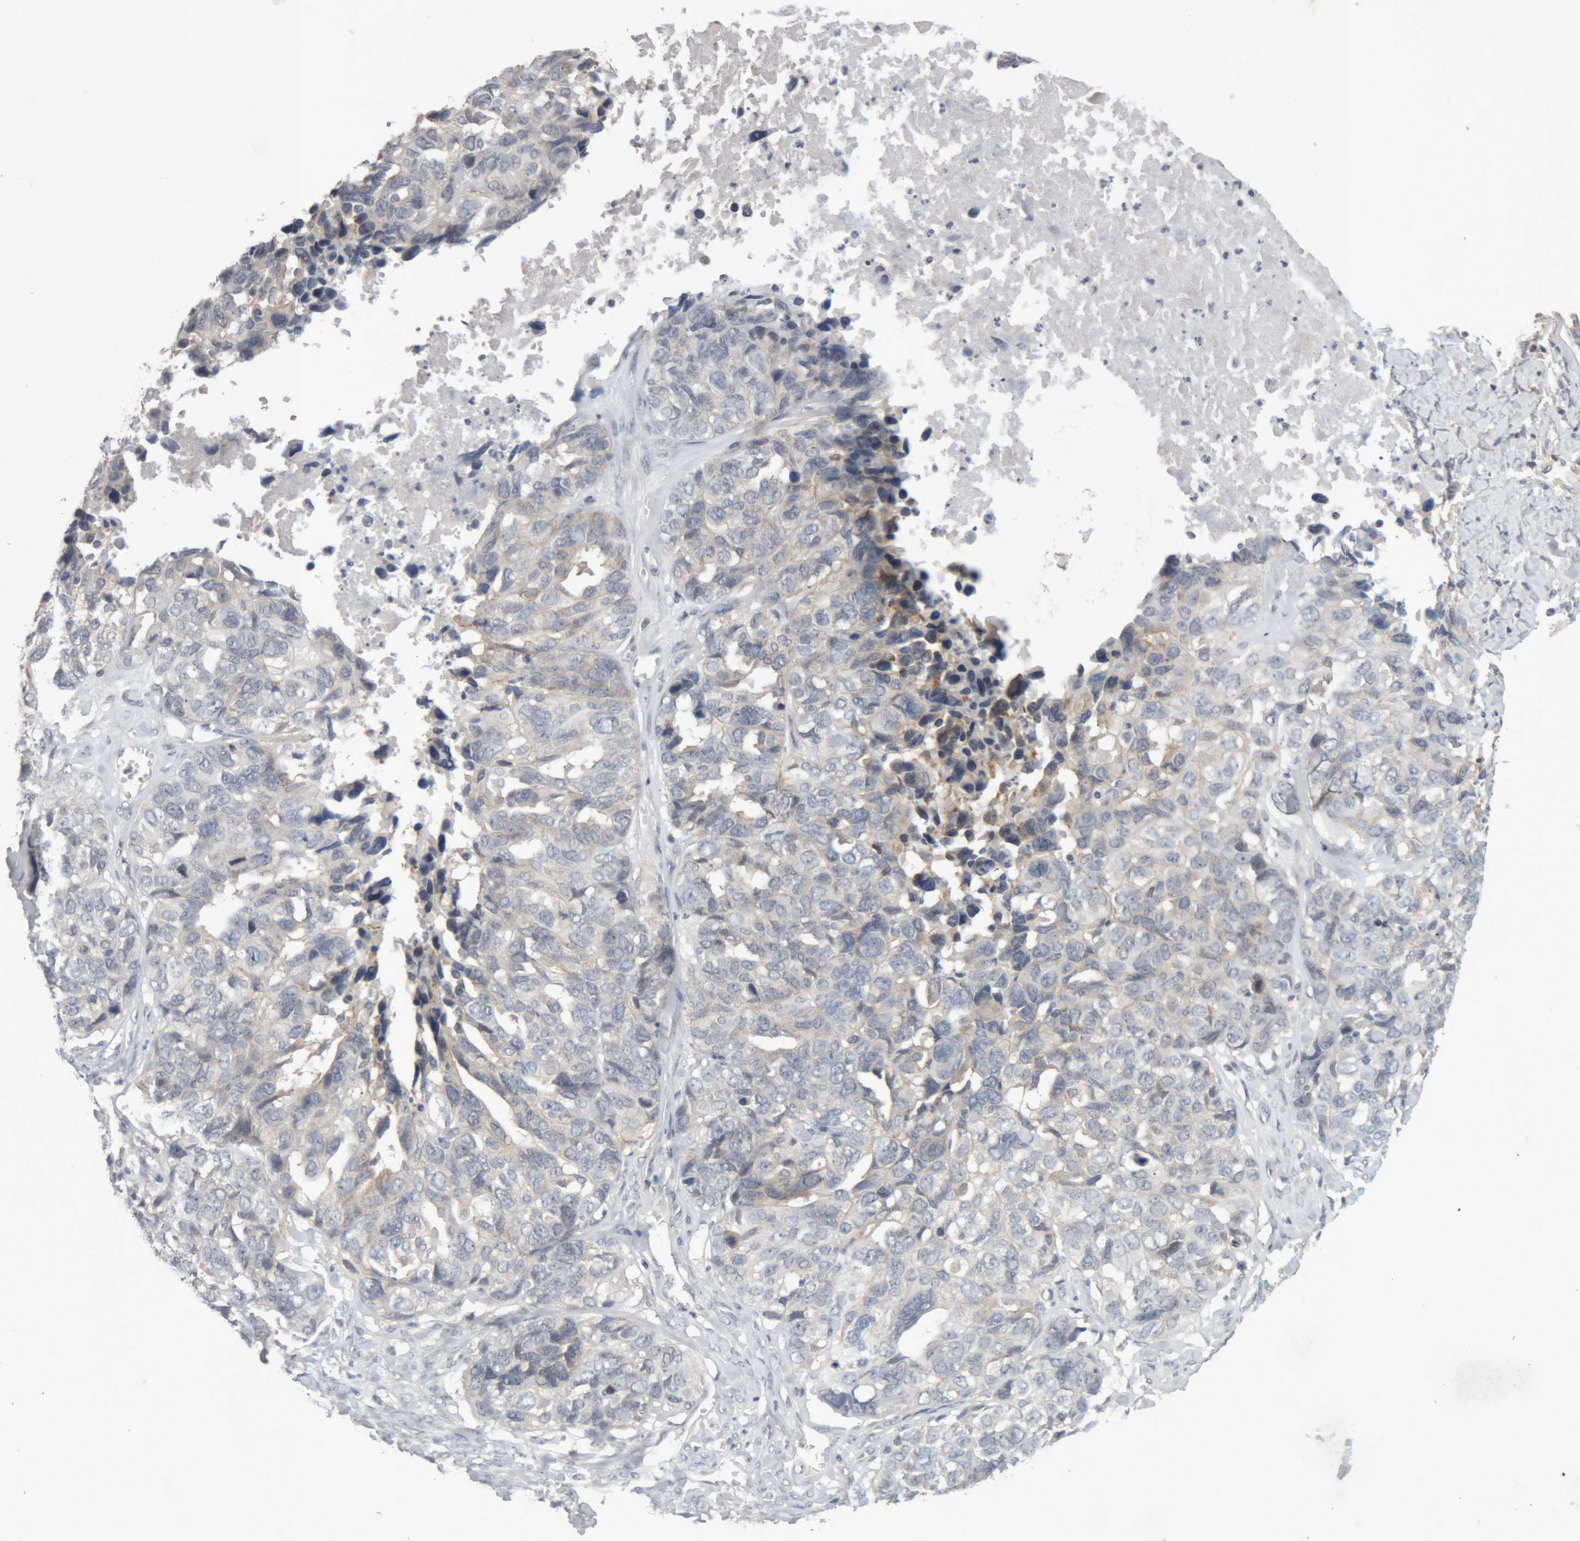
{"staining": {"intensity": "negative", "quantity": "none", "location": "none"}, "tissue": "ovarian cancer", "cell_type": "Tumor cells", "image_type": "cancer", "snomed": [{"axis": "morphology", "description": "Cystadenocarcinoma, serous, NOS"}, {"axis": "topography", "description": "Ovary"}], "caption": "Immunohistochemistry of human ovarian cancer (serous cystadenocarcinoma) reveals no staining in tumor cells.", "gene": "NFATC2", "patient": {"sex": "female", "age": 79}}